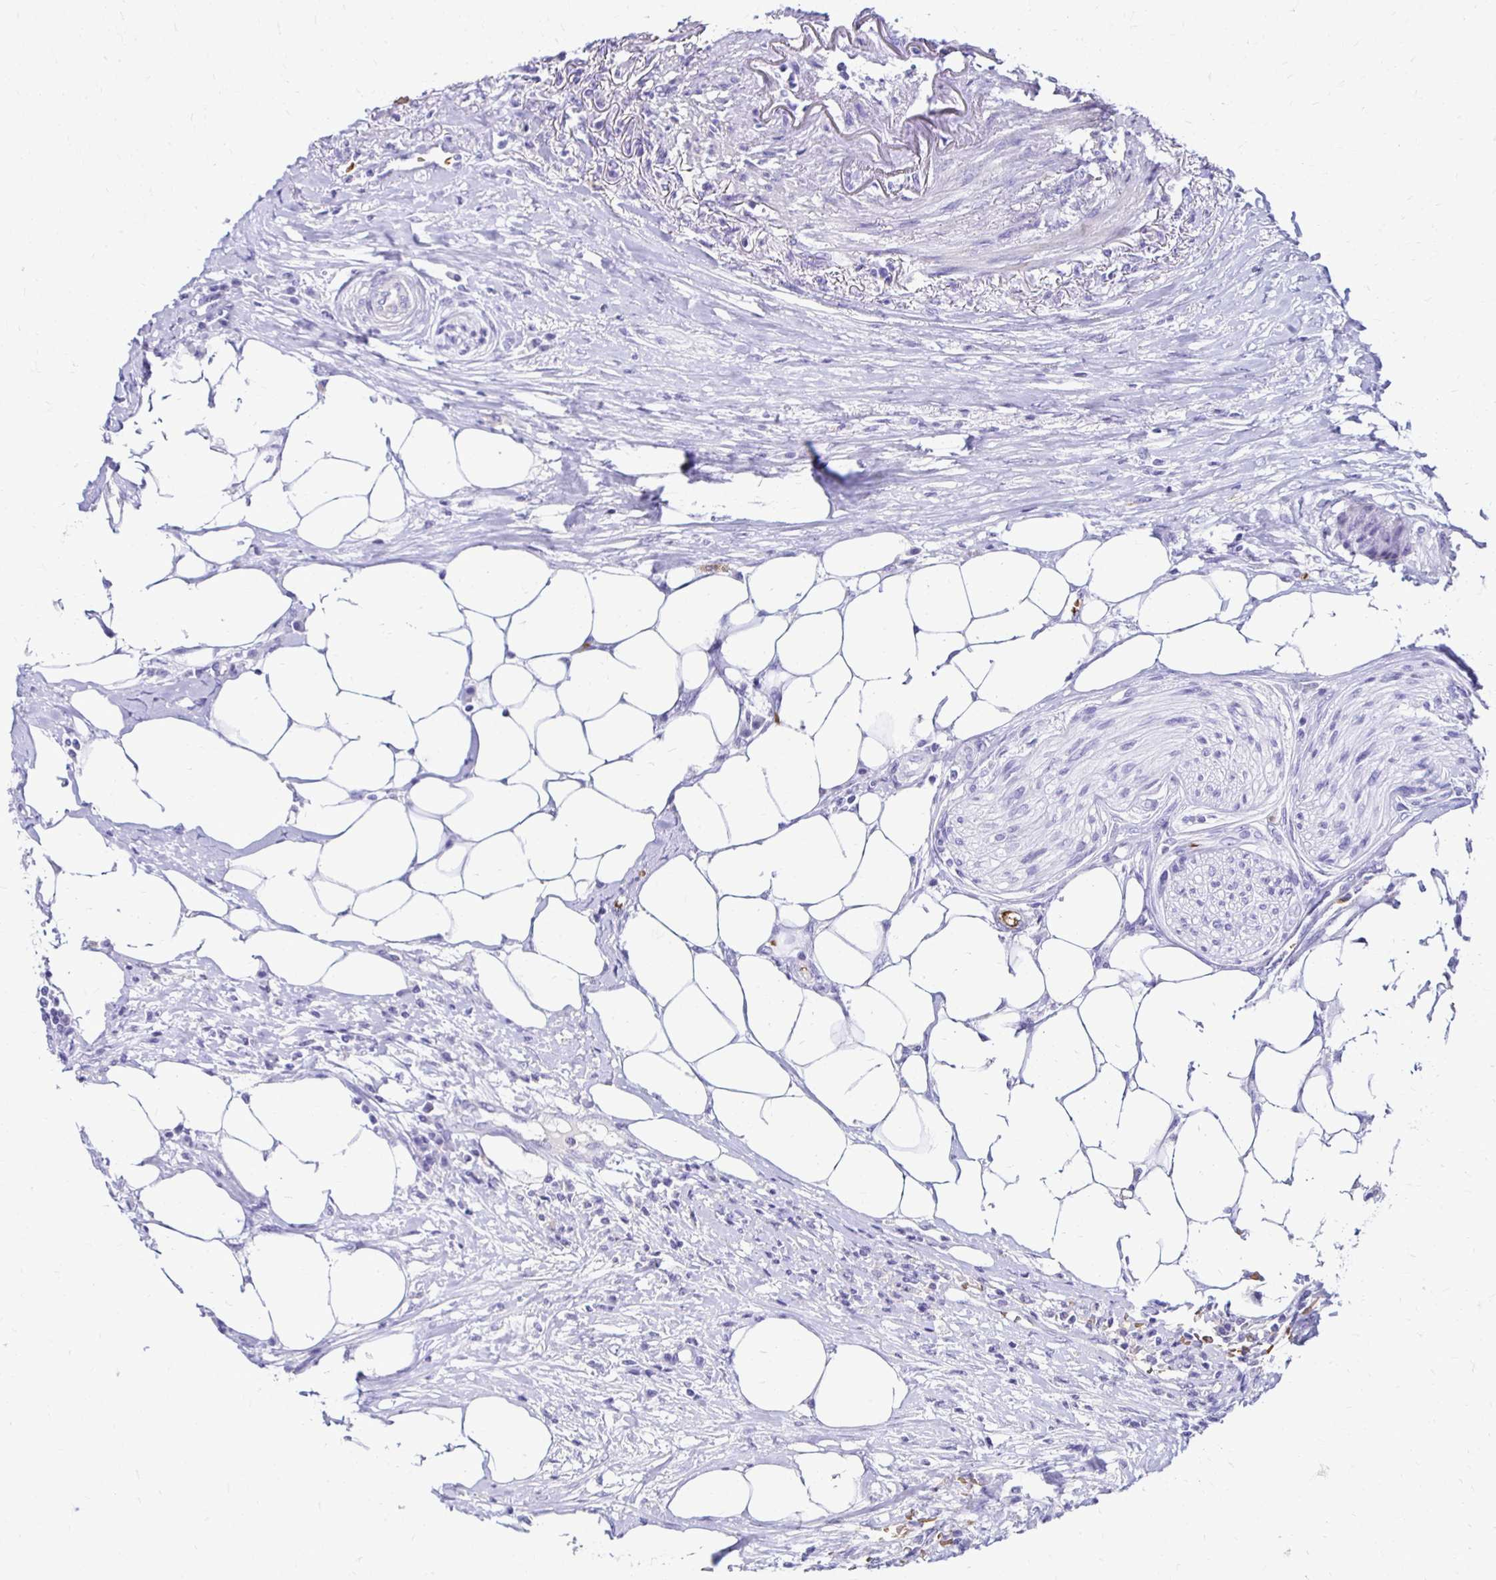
{"staining": {"intensity": "negative", "quantity": "none", "location": "none"}, "tissue": "colorectal cancer", "cell_type": "Tumor cells", "image_type": "cancer", "snomed": [{"axis": "morphology", "description": "Adenocarcinoma, NOS"}, {"axis": "topography", "description": "Colon"}], "caption": "Tumor cells show no significant positivity in colorectal adenocarcinoma. (DAB (3,3'-diaminobenzidine) immunohistochemistry (IHC) visualized using brightfield microscopy, high magnification).", "gene": "RHBDL3", "patient": {"sex": "male", "age": 71}}